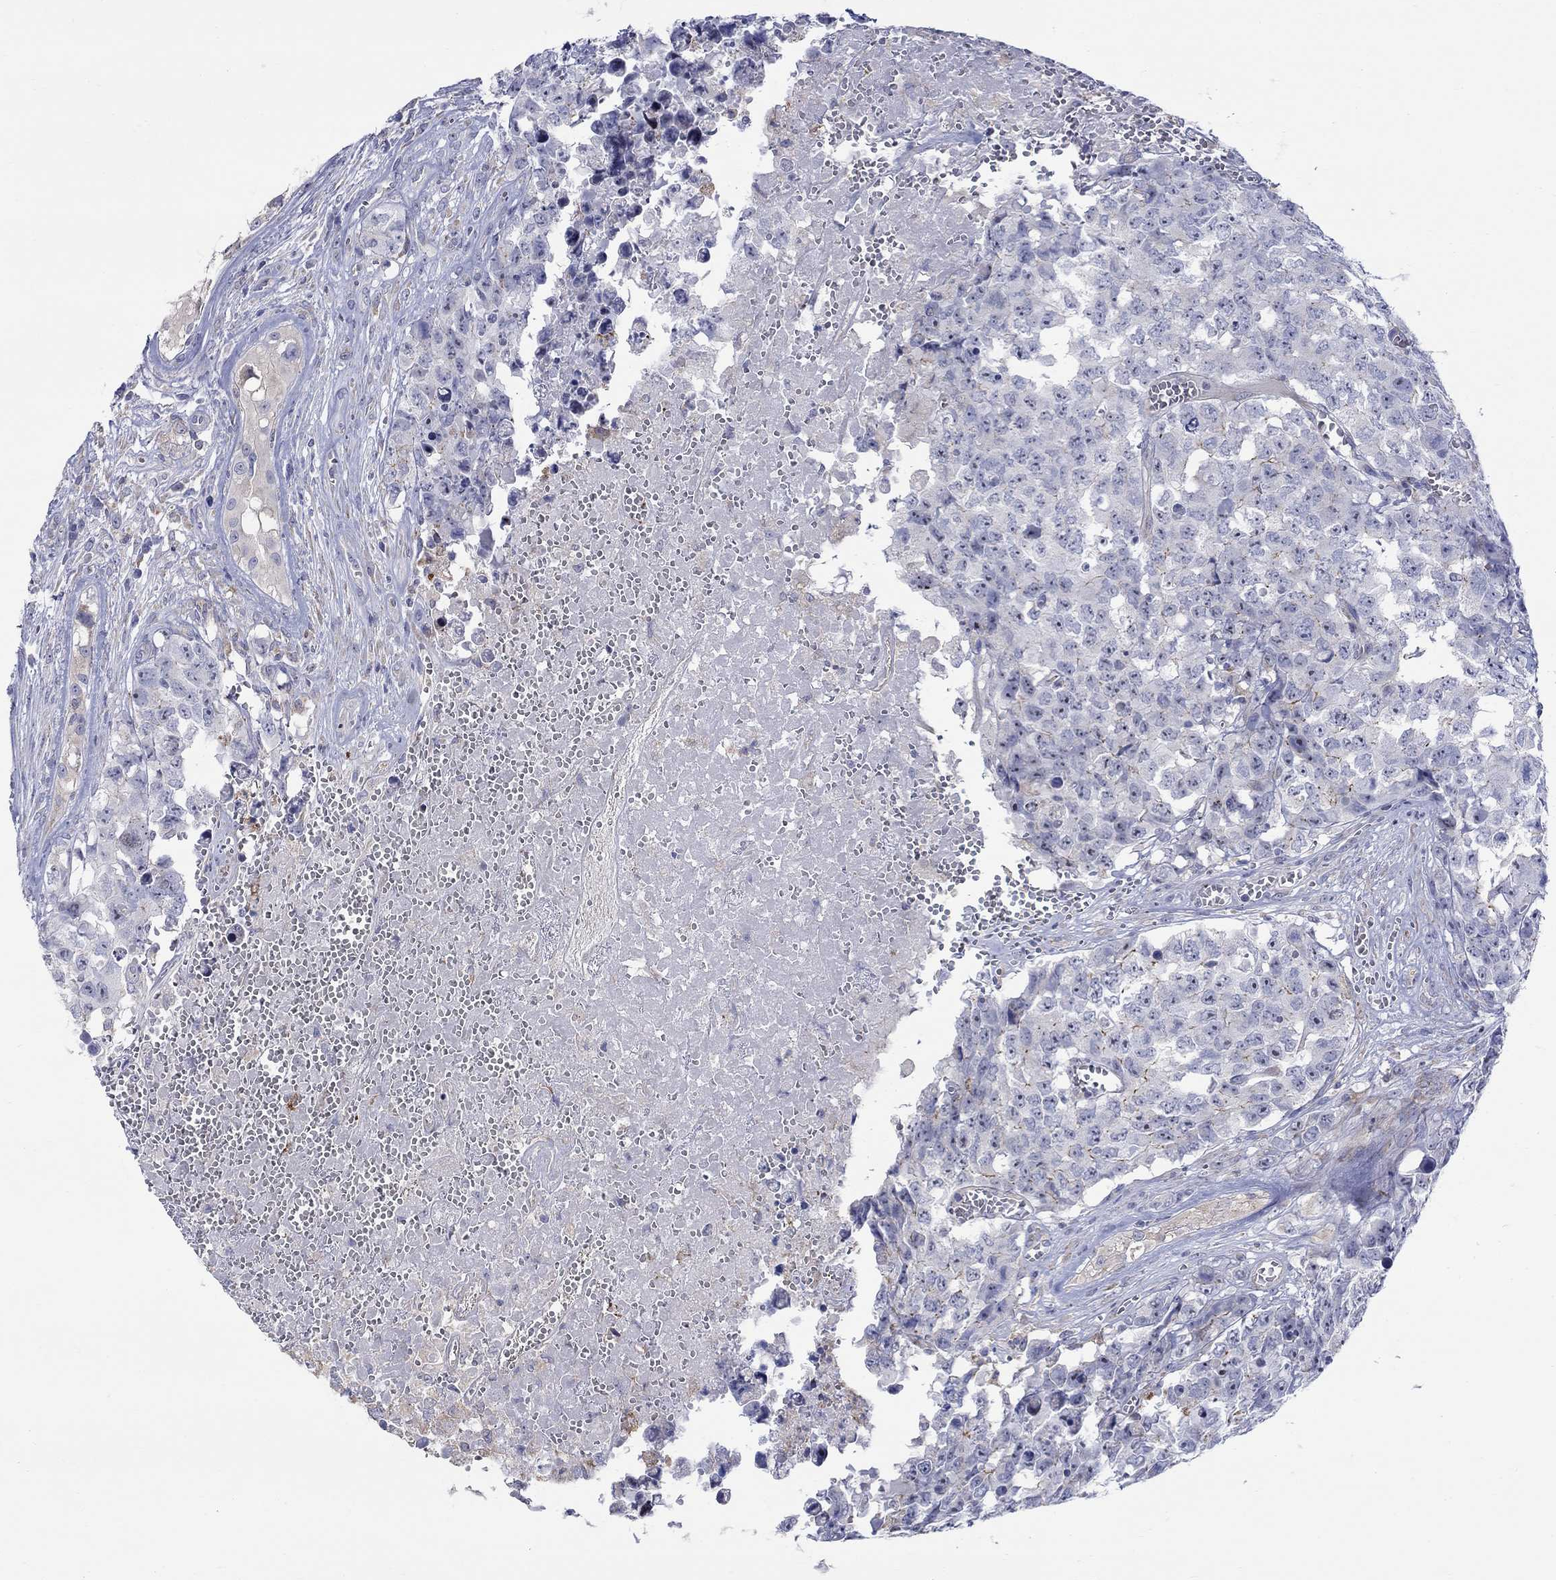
{"staining": {"intensity": "strong", "quantity": "<25%", "location": "cytoplasmic/membranous"}, "tissue": "testis cancer", "cell_type": "Tumor cells", "image_type": "cancer", "snomed": [{"axis": "morphology", "description": "Carcinoma, Embryonal, NOS"}, {"axis": "topography", "description": "Testis"}], "caption": "Immunohistochemistry (IHC) micrograph of neoplastic tissue: testis cancer (embryonal carcinoma) stained using immunohistochemistry exhibits medium levels of strong protein expression localized specifically in the cytoplasmic/membranous of tumor cells, appearing as a cytoplasmic/membranous brown color.", "gene": "QRFPR", "patient": {"sex": "male", "age": 23}}